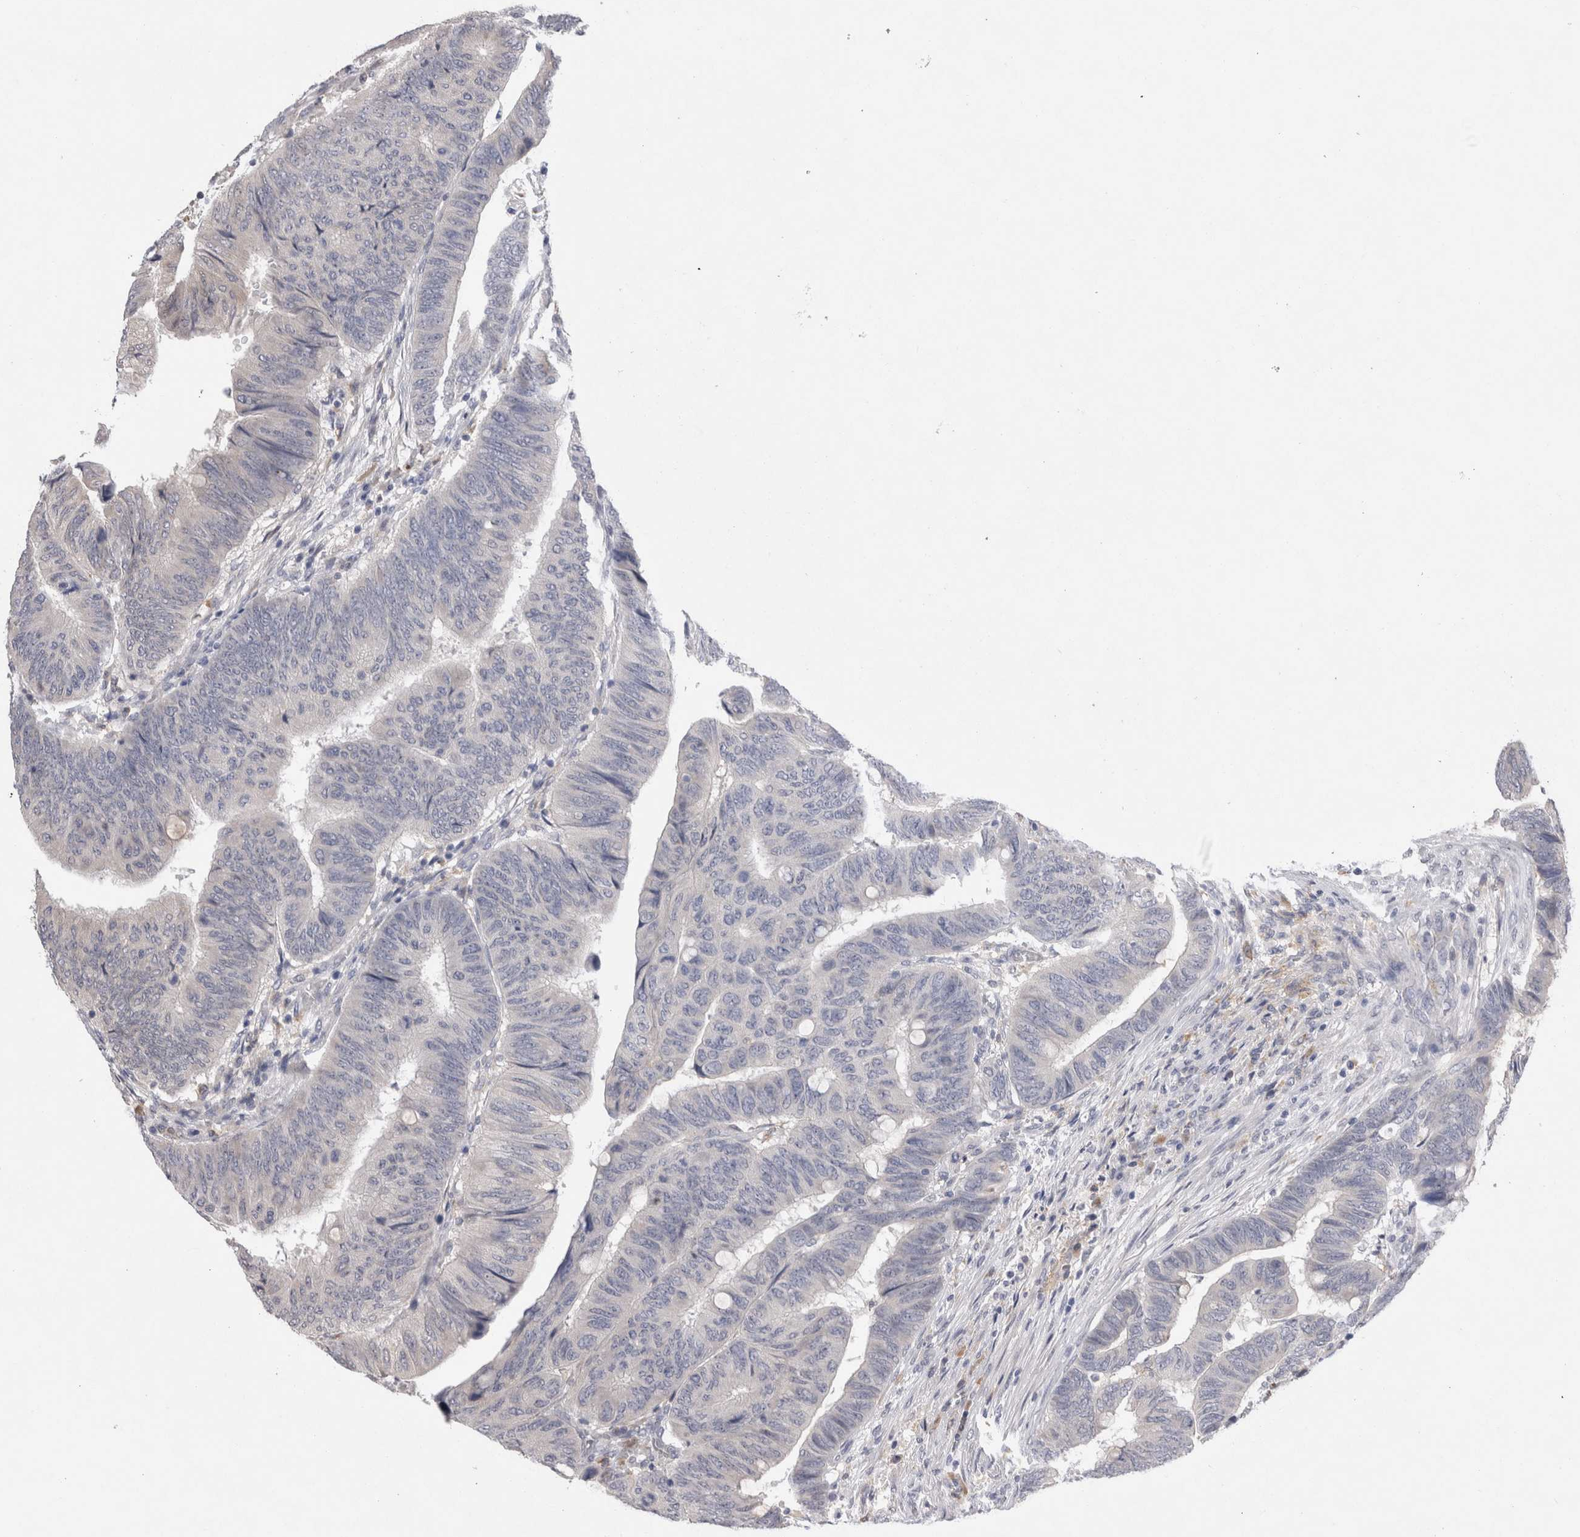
{"staining": {"intensity": "negative", "quantity": "none", "location": "none"}, "tissue": "colorectal cancer", "cell_type": "Tumor cells", "image_type": "cancer", "snomed": [{"axis": "morphology", "description": "Normal tissue, NOS"}, {"axis": "morphology", "description": "Adenocarcinoma, NOS"}, {"axis": "topography", "description": "Rectum"}, {"axis": "topography", "description": "Peripheral nerve tissue"}], "caption": "Protein analysis of adenocarcinoma (colorectal) shows no significant expression in tumor cells.", "gene": "VSIG4", "patient": {"sex": "male", "age": 92}}